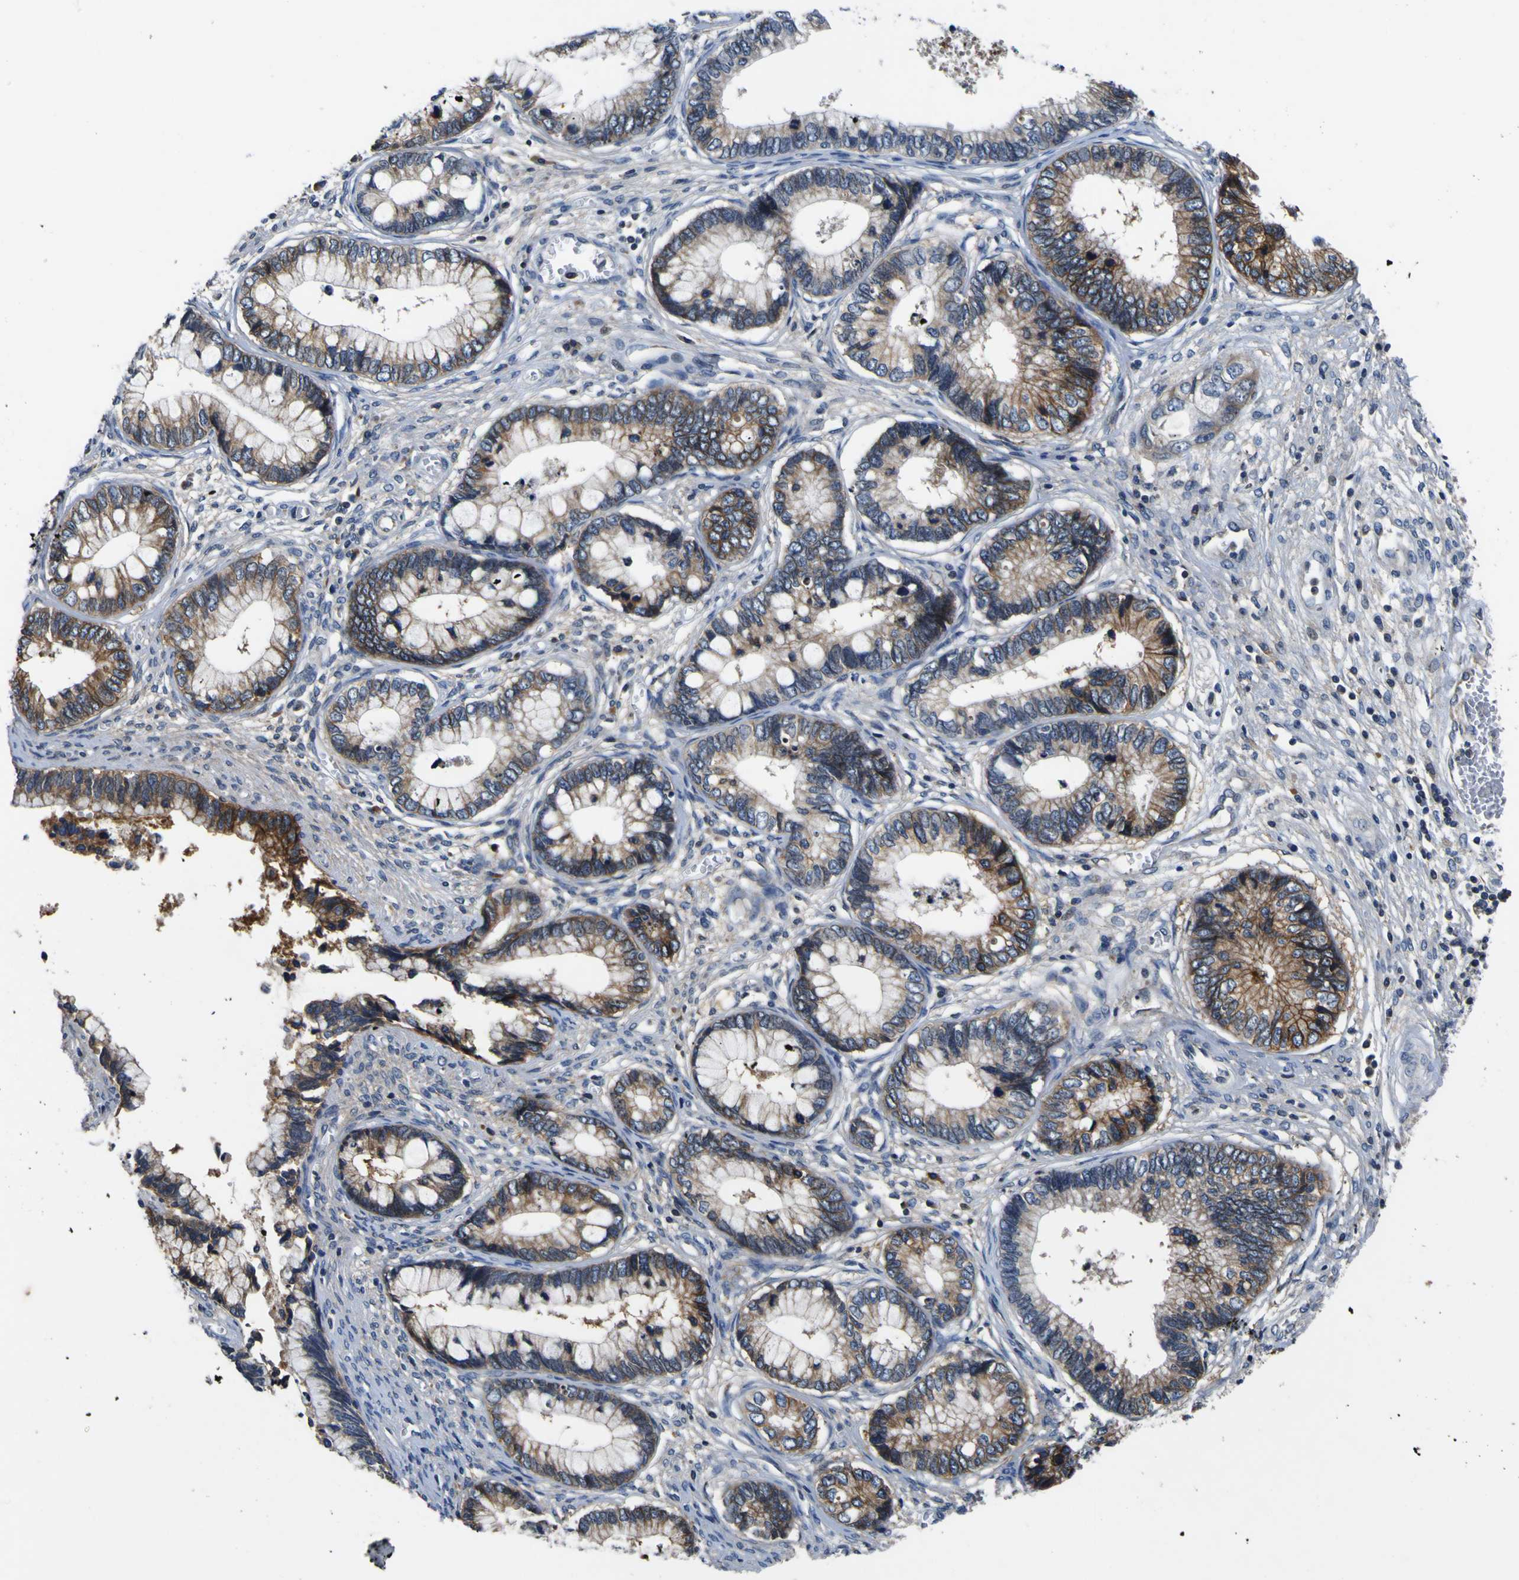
{"staining": {"intensity": "moderate", "quantity": "25%-75%", "location": "cytoplasmic/membranous"}, "tissue": "cervical cancer", "cell_type": "Tumor cells", "image_type": "cancer", "snomed": [{"axis": "morphology", "description": "Adenocarcinoma, NOS"}, {"axis": "topography", "description": "Cervix"}], "caption": "A photomicrograph showing moderate cytoplasmic/membranous expression in approximately 25%-75% of tumor cells in cervical cancer, as visualized by brown immunohistochemical staining.", "gene": "EPHB4", "patient": {"sex": "female", "age": 44}}